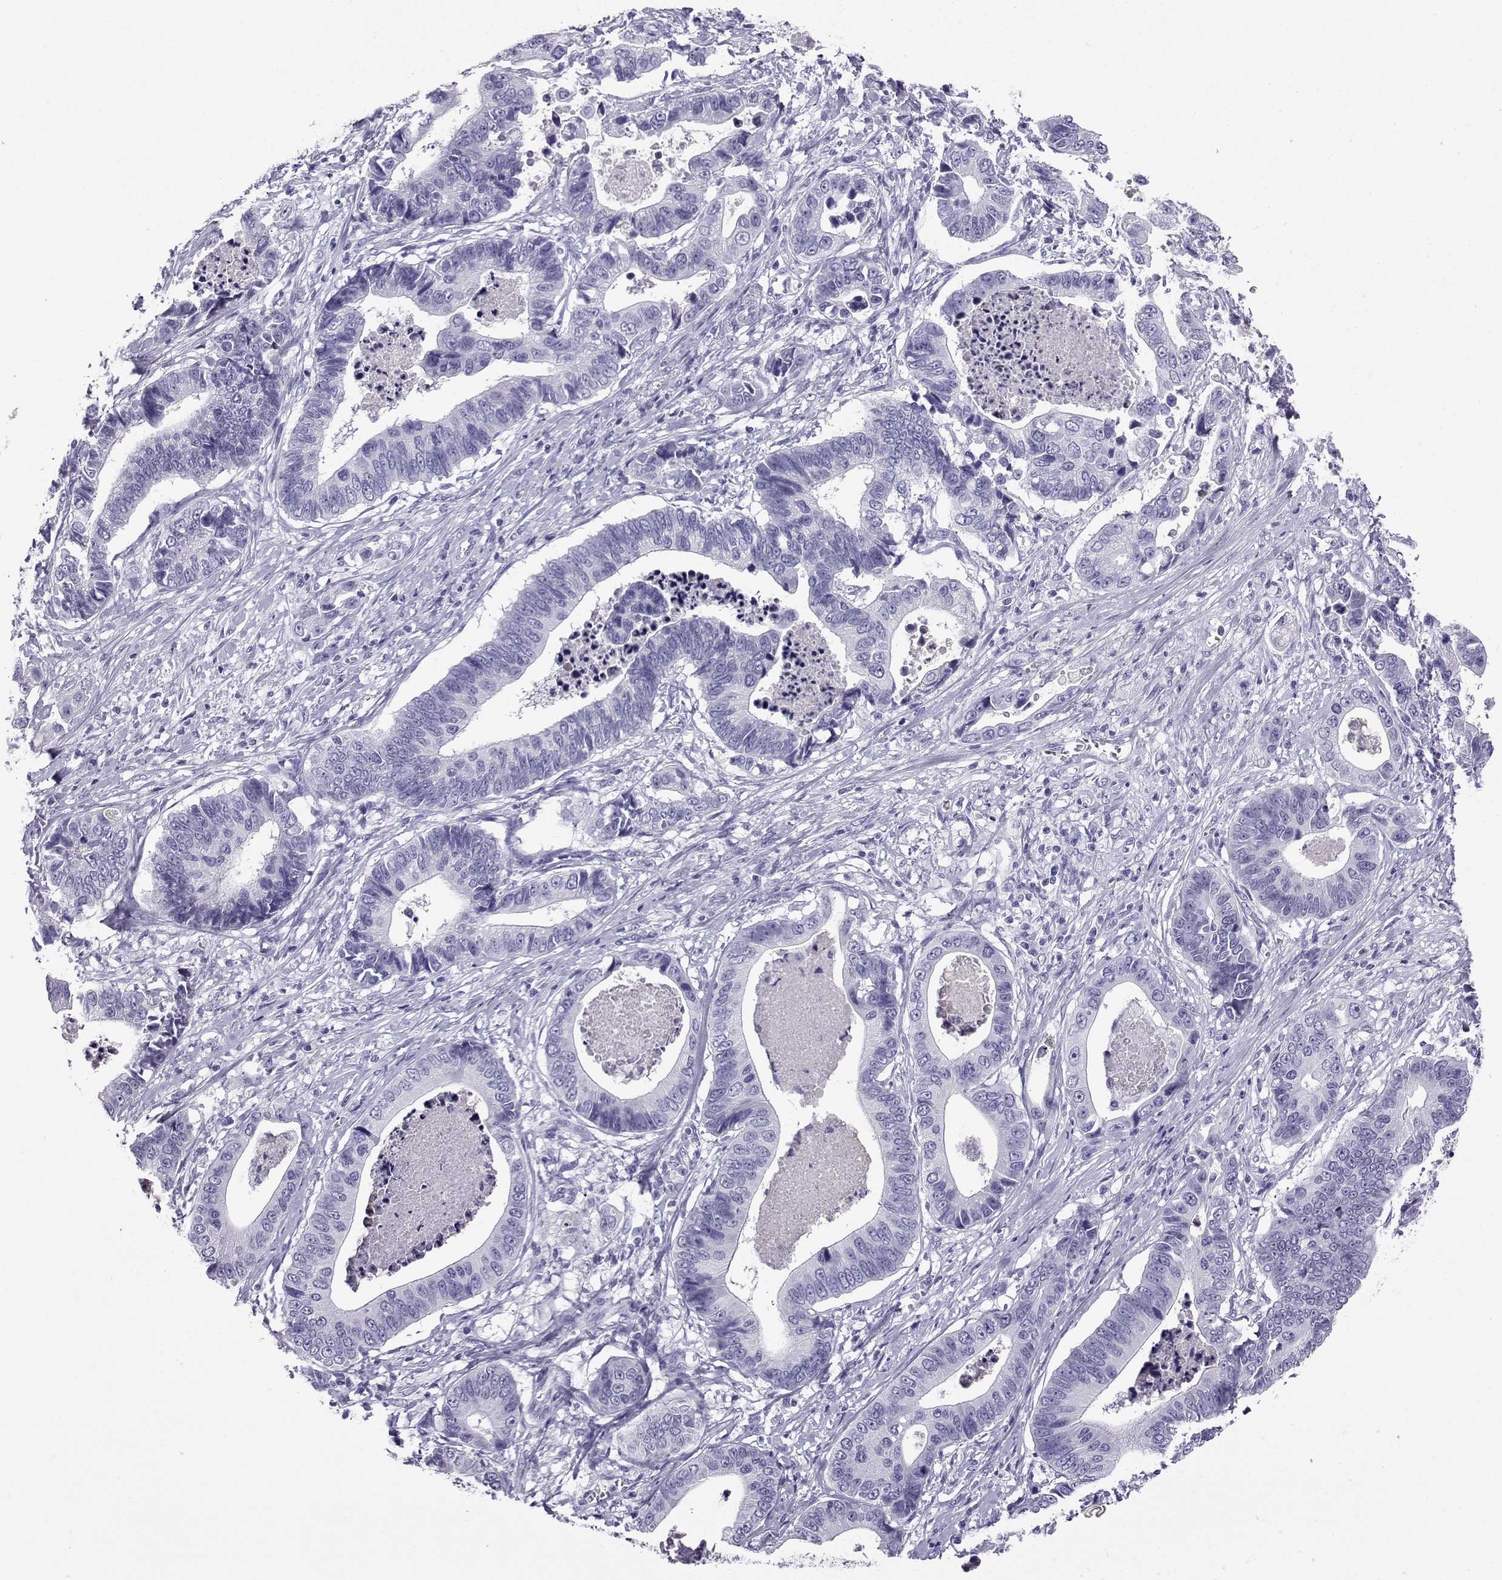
{"staining": {"intensity": "negative", "quantity": "none", "location": "none"}, "tissue": "stomach cancer", "cell_type": "Tumor cells", "image_type": "cancer", "snomed": [{"axis": "morphology", "description": "Adenocarcinoma, NOS"}, {"axis": "topography", "description": "Stomach"}], "caption": "IHC micrograph of stomach adenocarcinoma stained for a protein (brown), which displays no positivity in tumor cells.", "gene": "SLC18A2", "patient": {"sex": "male", "age": 84}}